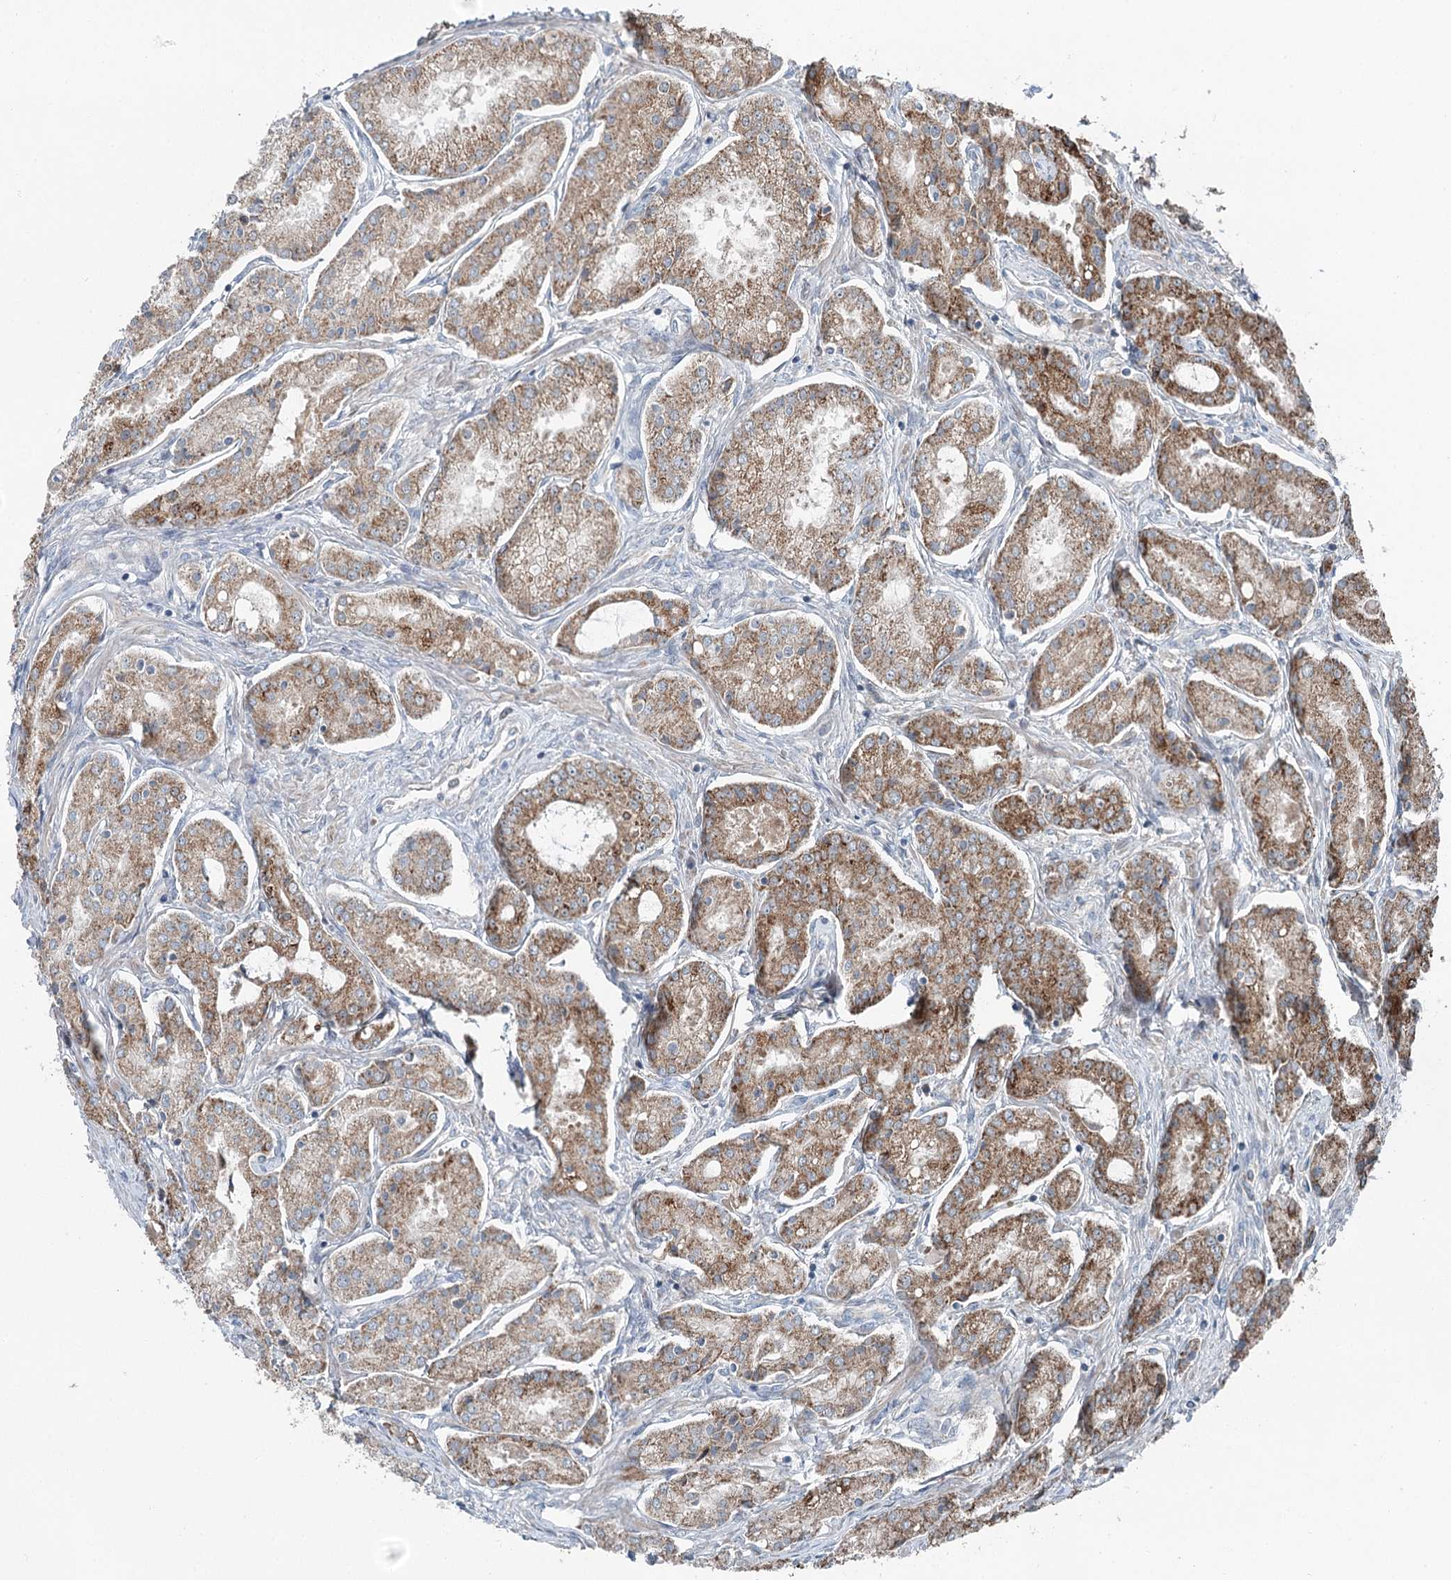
{"staining": {"intensity": "moderate", "quantity": ">75%", "location": "cytoplasmic/membranous"}, "tissue": "prostate cancer", "cell_type": "Tumor cells", "image_type": "cancer", "snomed": [{"axis": "morphology", "description": "Adenocarcinoma, Low grade"}, {"axis": "topography", "description": "Prostate"}], "caption": "Protein staining shows moderate cytoplasmic/membranous expression in about >75% of tumor cells in prostate cancer (low-grade adenocarcinoma).", "gene": "CHCHD5", "patient": {"sex": "male", "age": 68}}